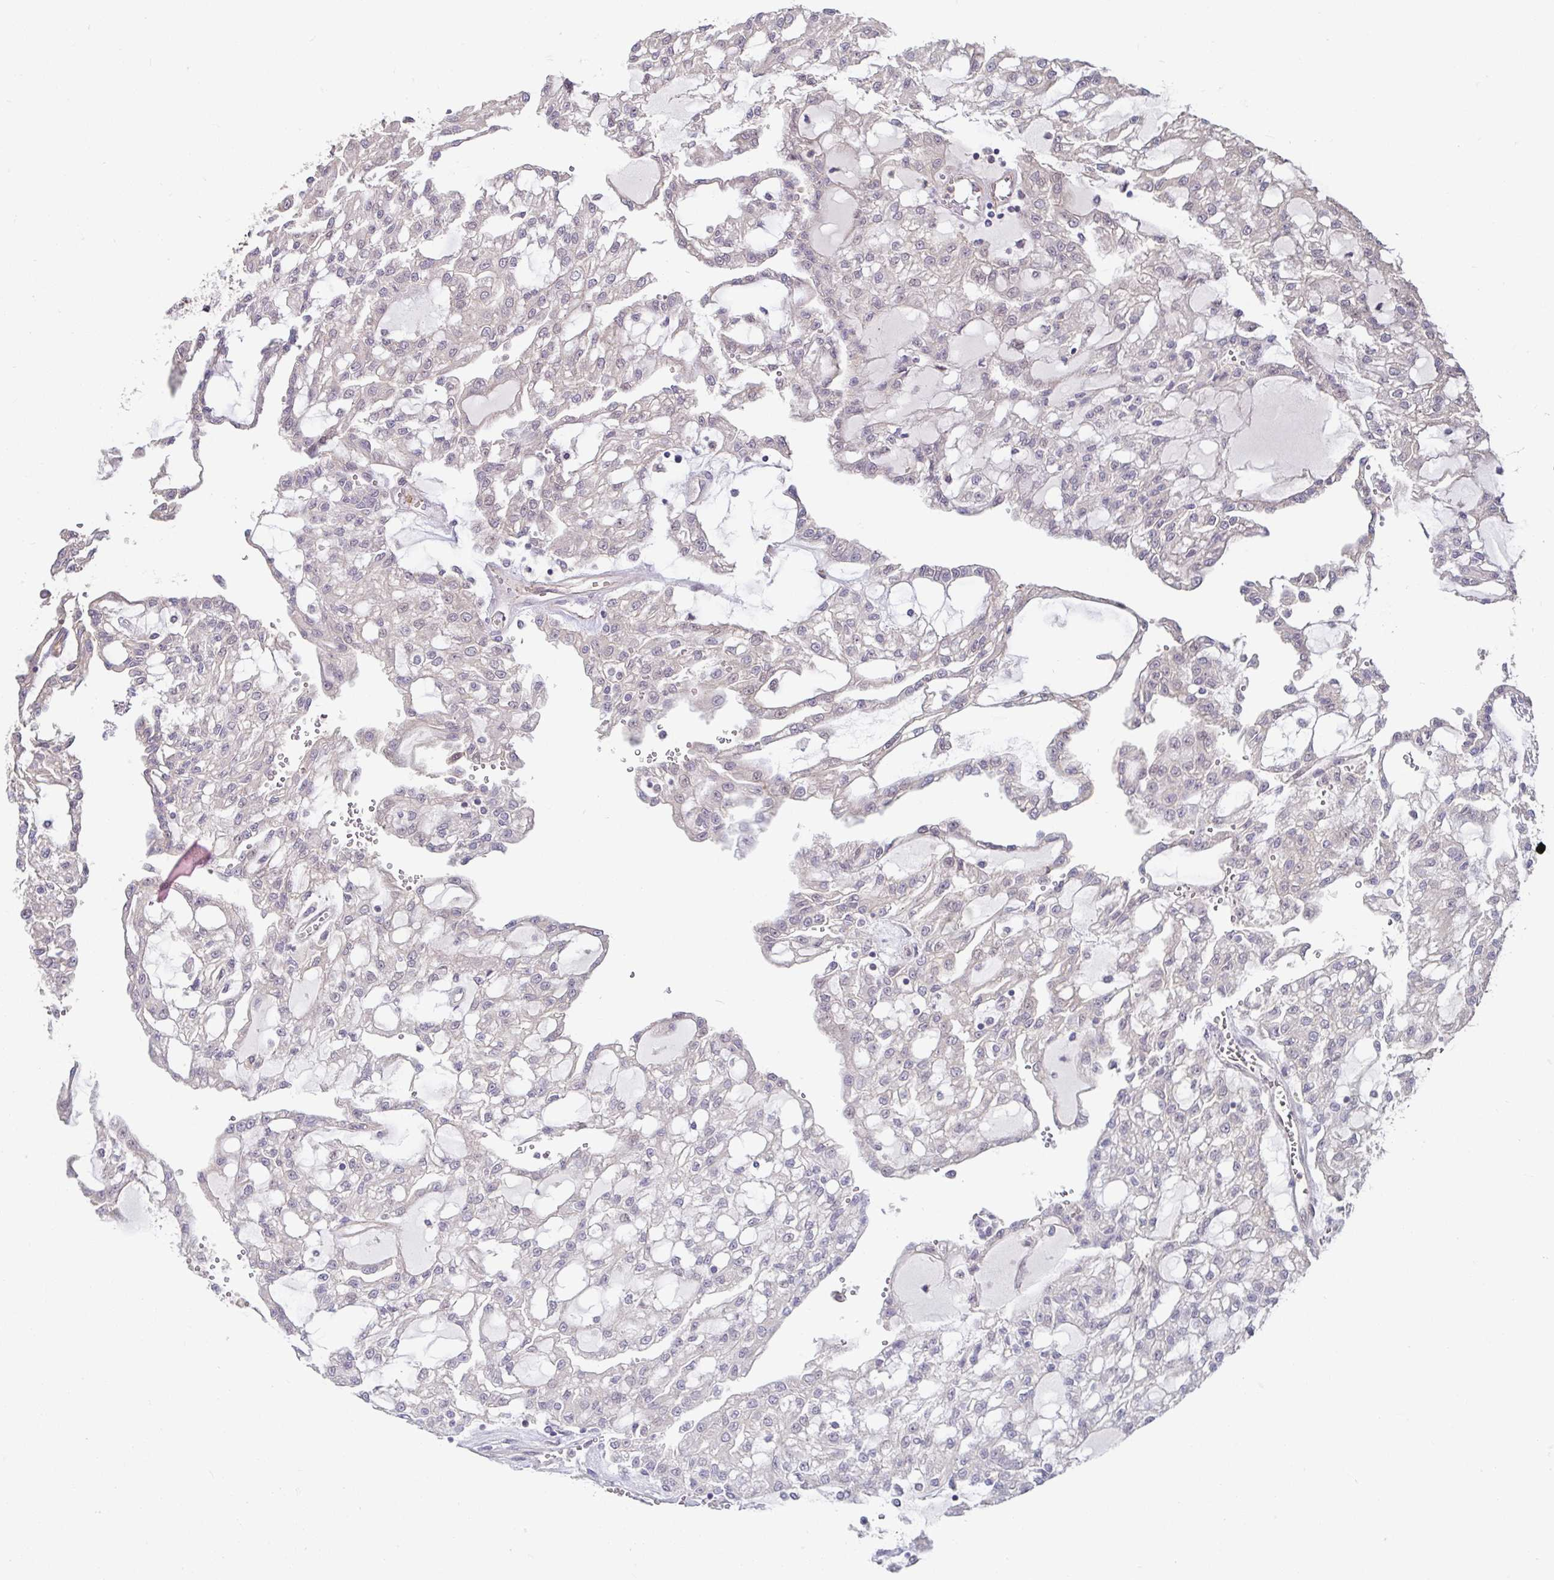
{"staining": {"intensity": "negative", "quantity": "none", "location": "none"}, "tissue": "renal cancer", "cell_type": "Tumor cells", "image_type": "cancer", "snomed": [{"axis": "morphology", "description": "Adenocarcinoma, NOS"}, {"axis": "topography", "description": "Kidney"}], "caption": "High magnification brightfield microscopy of renal adenocarcinoma stained with DAB (brown) and counterstained with hematoxylin (blue): tumor cells show no significant positivity.", "gene": "STYXL1", "patient": {"sex": "male", "age": 63}}